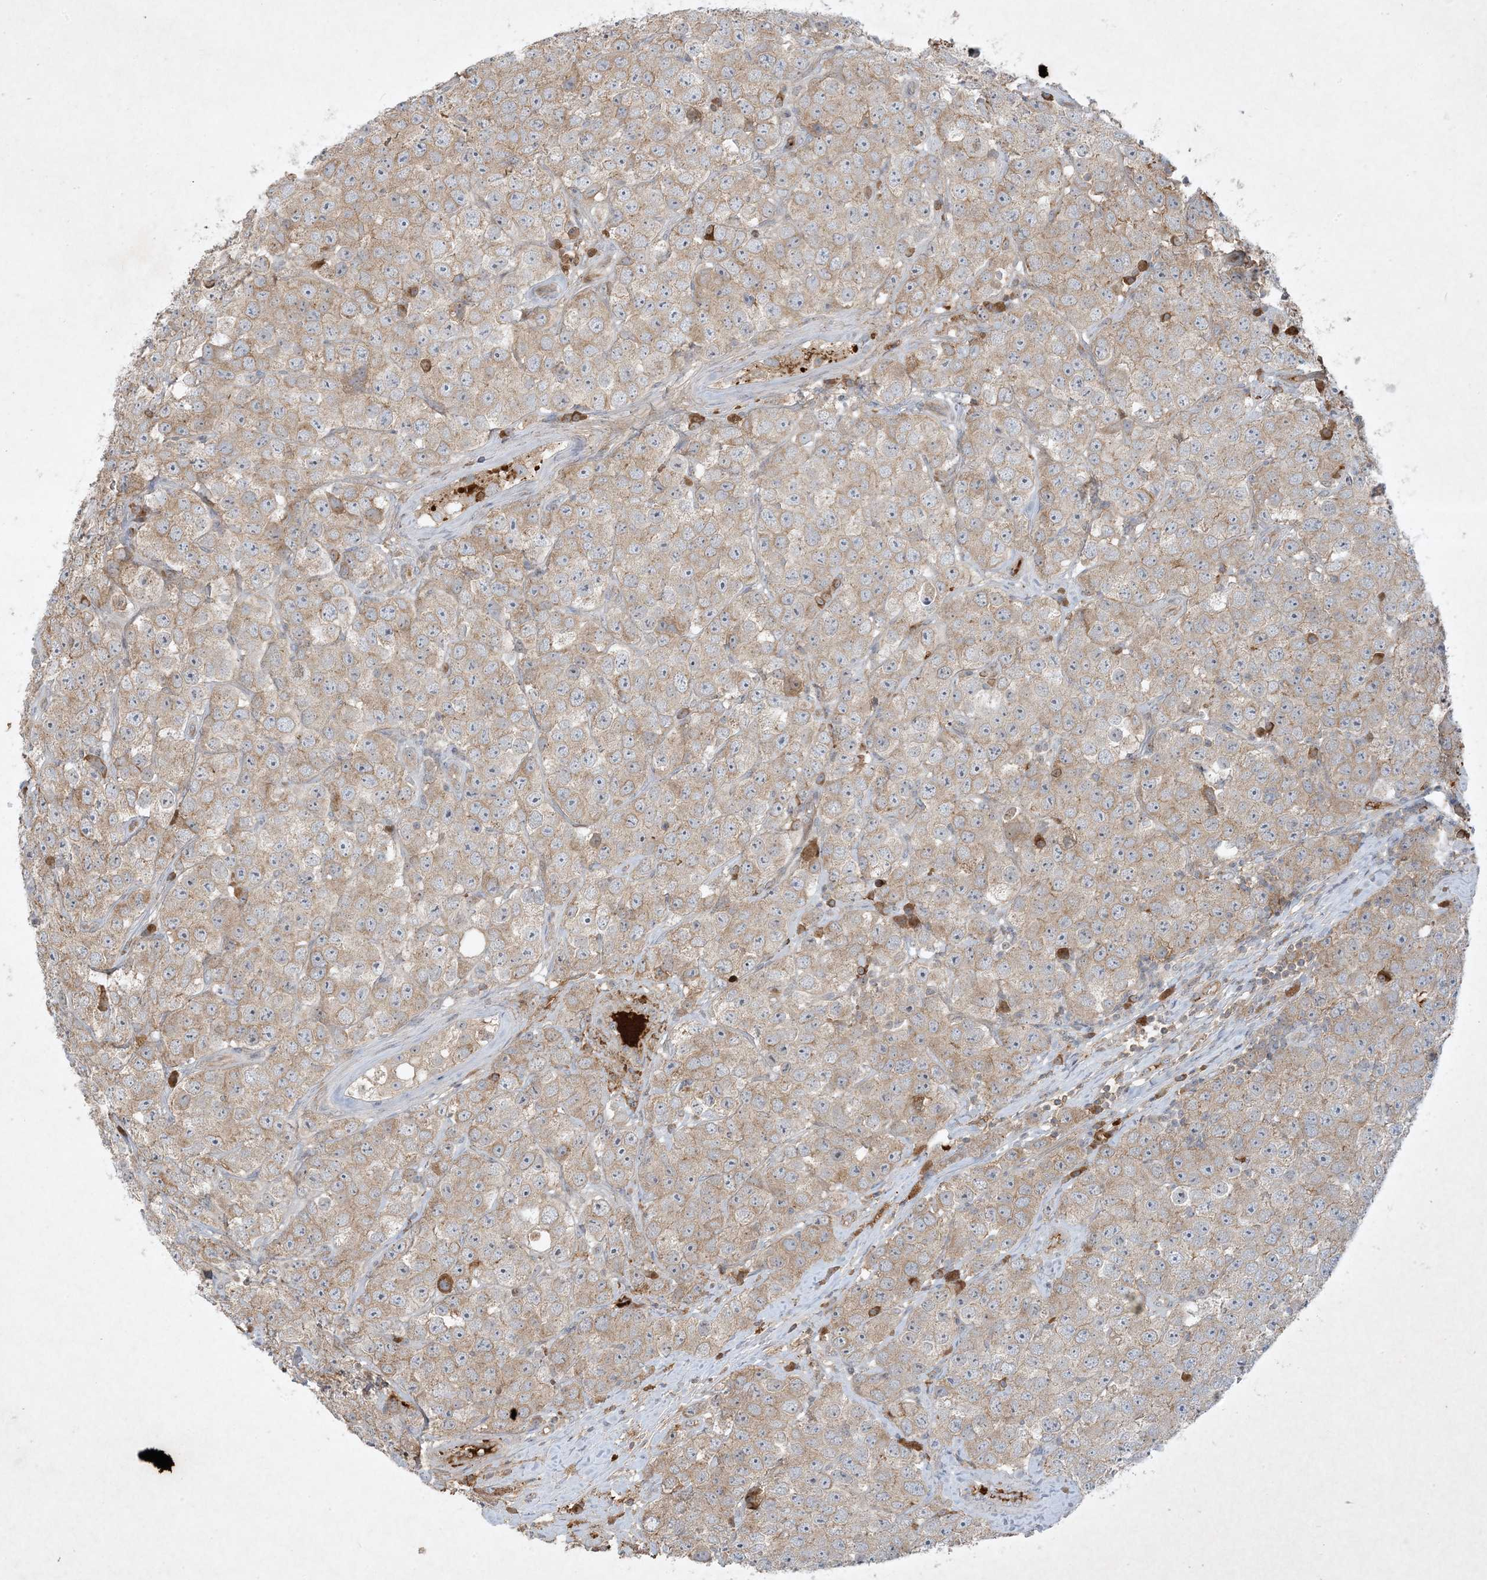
{"staining": {"intensity": "weak", "quantity": ">75%", "location": "cytoplasmic/membranous"}, "tissue": "testis cancer", "cell_type": "Tumor cells", "image_type": "cancer", "snomed": [{"axis": "morphology", "description": "Seminoma, NOS"}, {"axis": "topography", "description": "Testis"}], "caption": "Immunohistochemical staining of human testis cancer reveals weak cytoplasmic/membranous protein expression in approximately >75% of tumor cells.", "gene": "FETUB", "patient": {"sex": "male", "age": 28}}